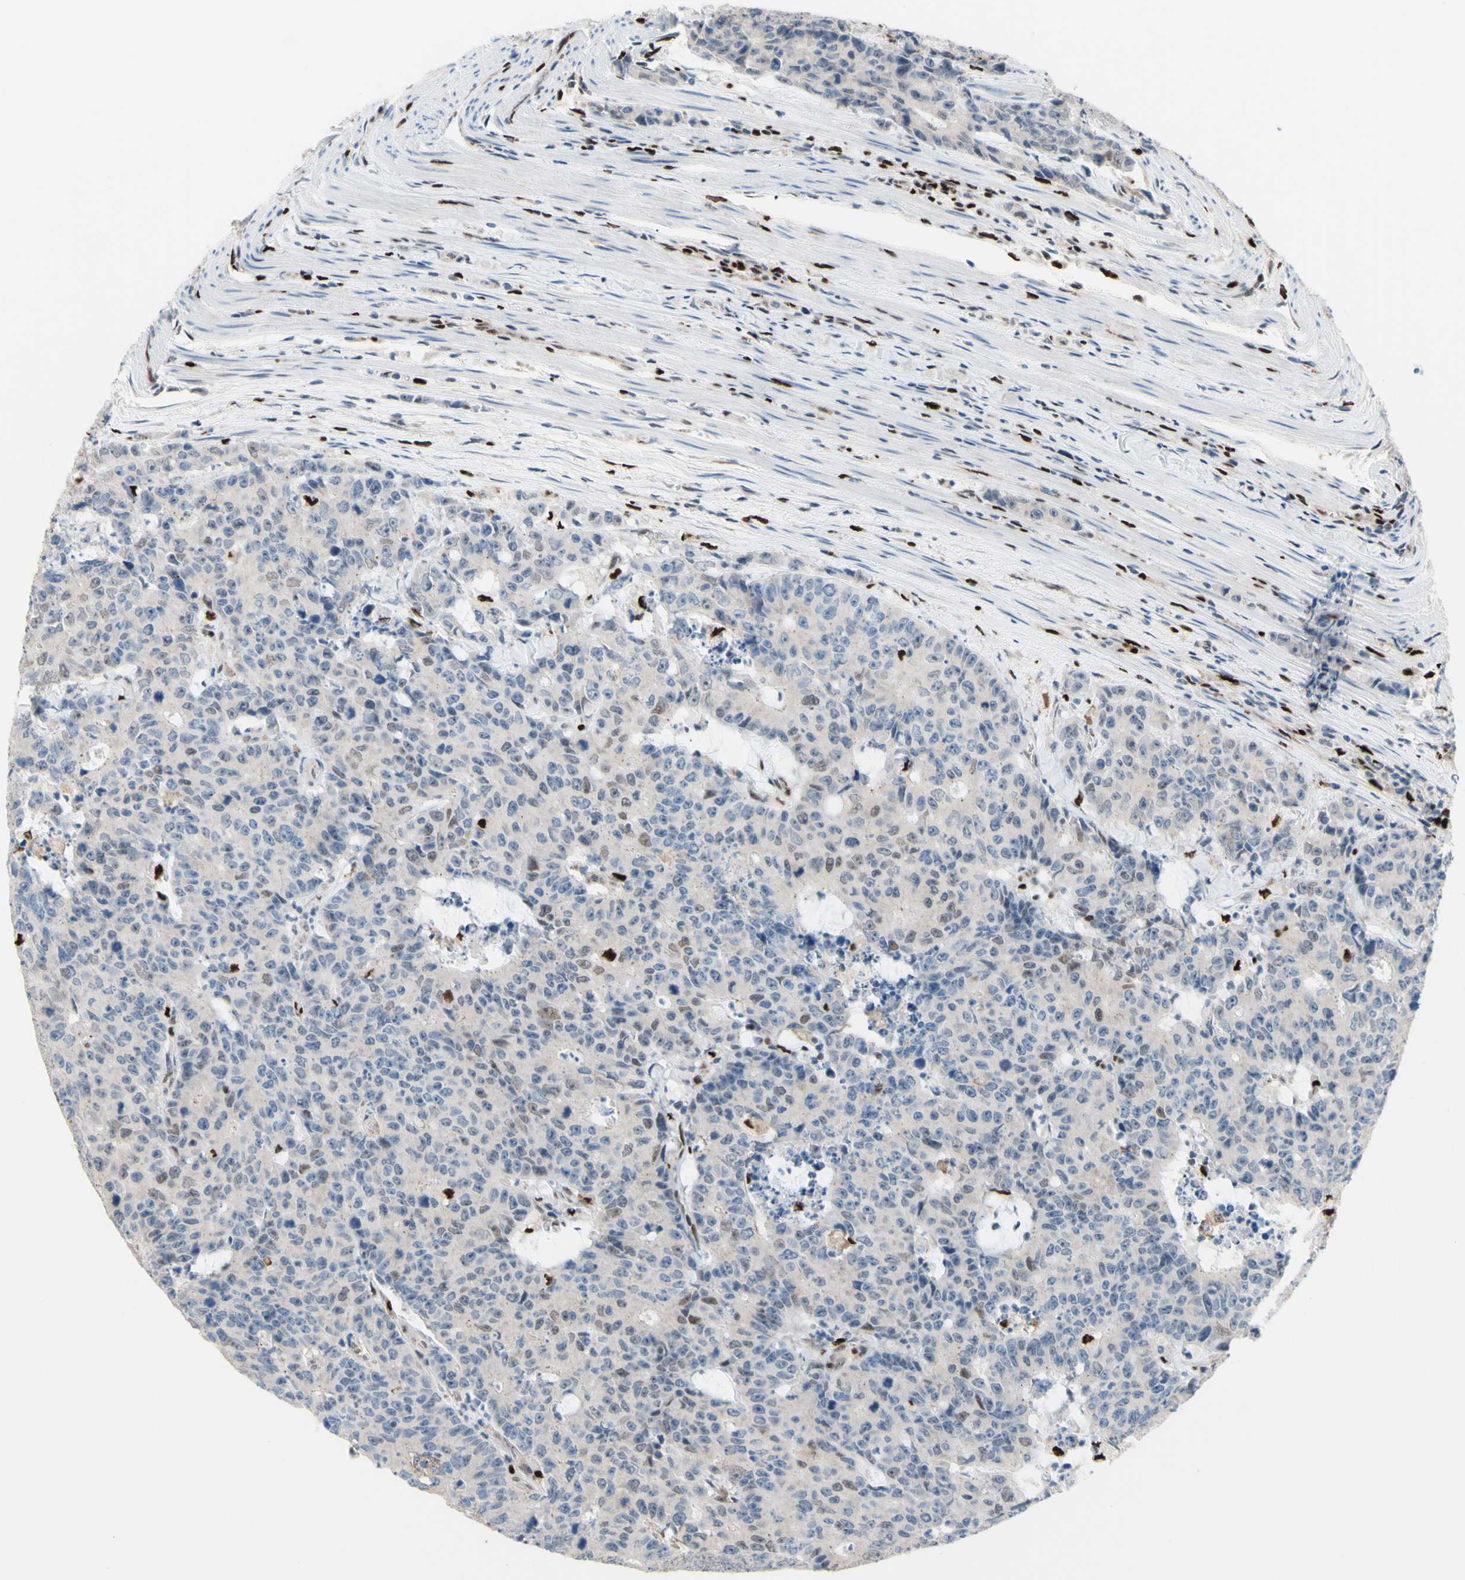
{"staining": {"intensity": "weak", "quantity": ">75%", "location": "cytoplasmic/membranous"}, "tissue": "colorectal cancer", "cell_type": "Tumor cells", "image_type": "cancer", "snomed": [{"axis": "morphology", "description": "Adenocarcinoma, NOS"}, {"axis": "topography", "description": "Colon"}], "caption": "A brown stain highlights weak cytoplasmic/membranous positivity of a protein in colorectal cancer (adenocarcinoma) tumor cells. Using DAB (3,3'-diaminobenzidine) (brown) and hematoxylin (blue) stains, captured at high magnification using brightfield microscopy.", "gene": "EED", "patient": {"sex": "female", "age": 86}}